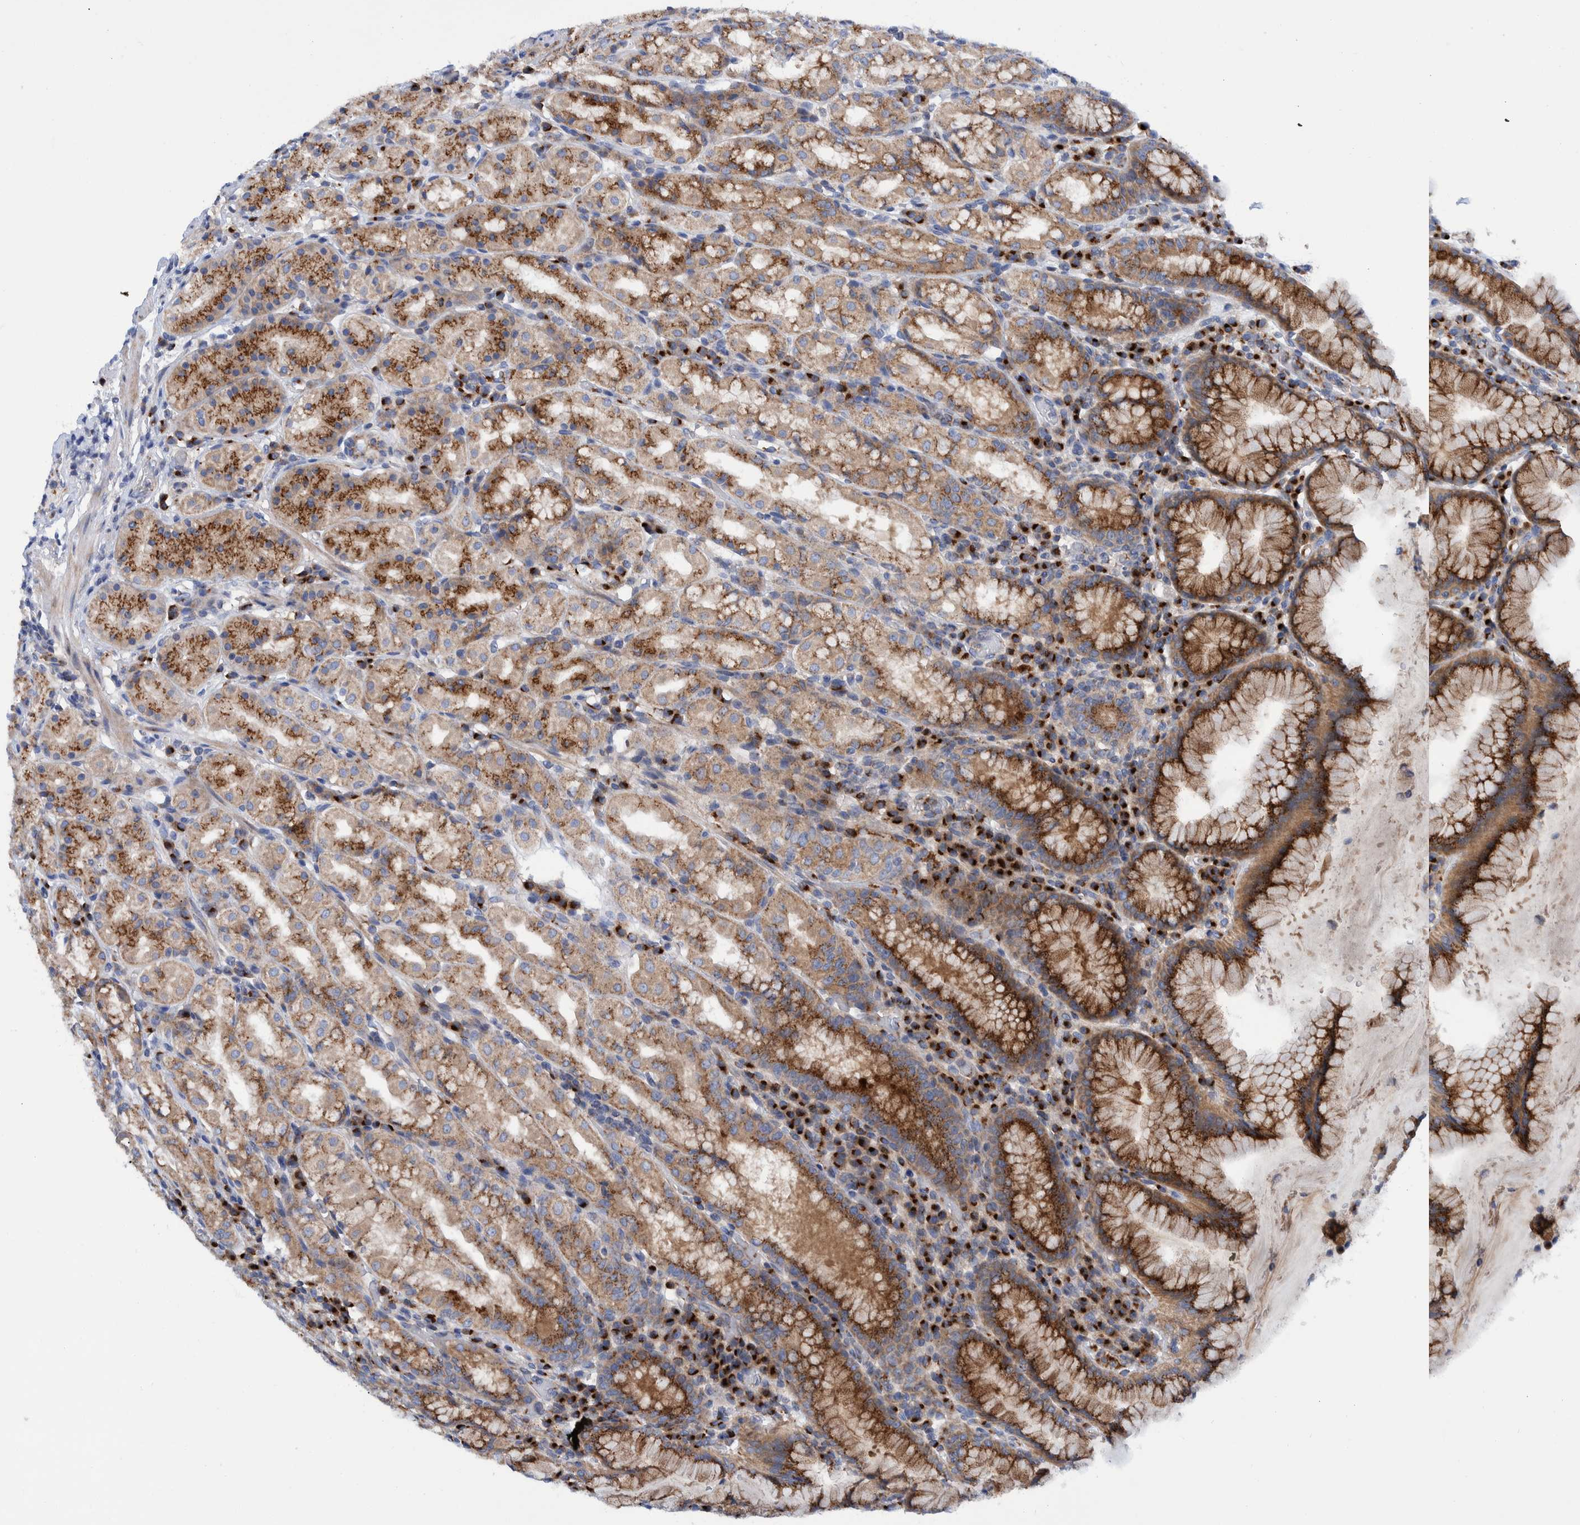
{"staining": {"intensity": "moderate", "quantity": ">75%", "location": "cytoplasmic/membranous"}, "tissue": "stomach", "cell_type": "Glandular cells", "image_type": "normal", "snomed": [{"axis": "morphology", "description": "Normal tissue, NOS"}, {"axis": "topography", "description": "Stomach, lower"}], "caption": "Glandular cells show moderate cytoplasmic/membranous positivity in about >75% of cells in unremarkable stomach.", "gene": "TRIM58", "patient": {"sex": "female", "age": 56}}